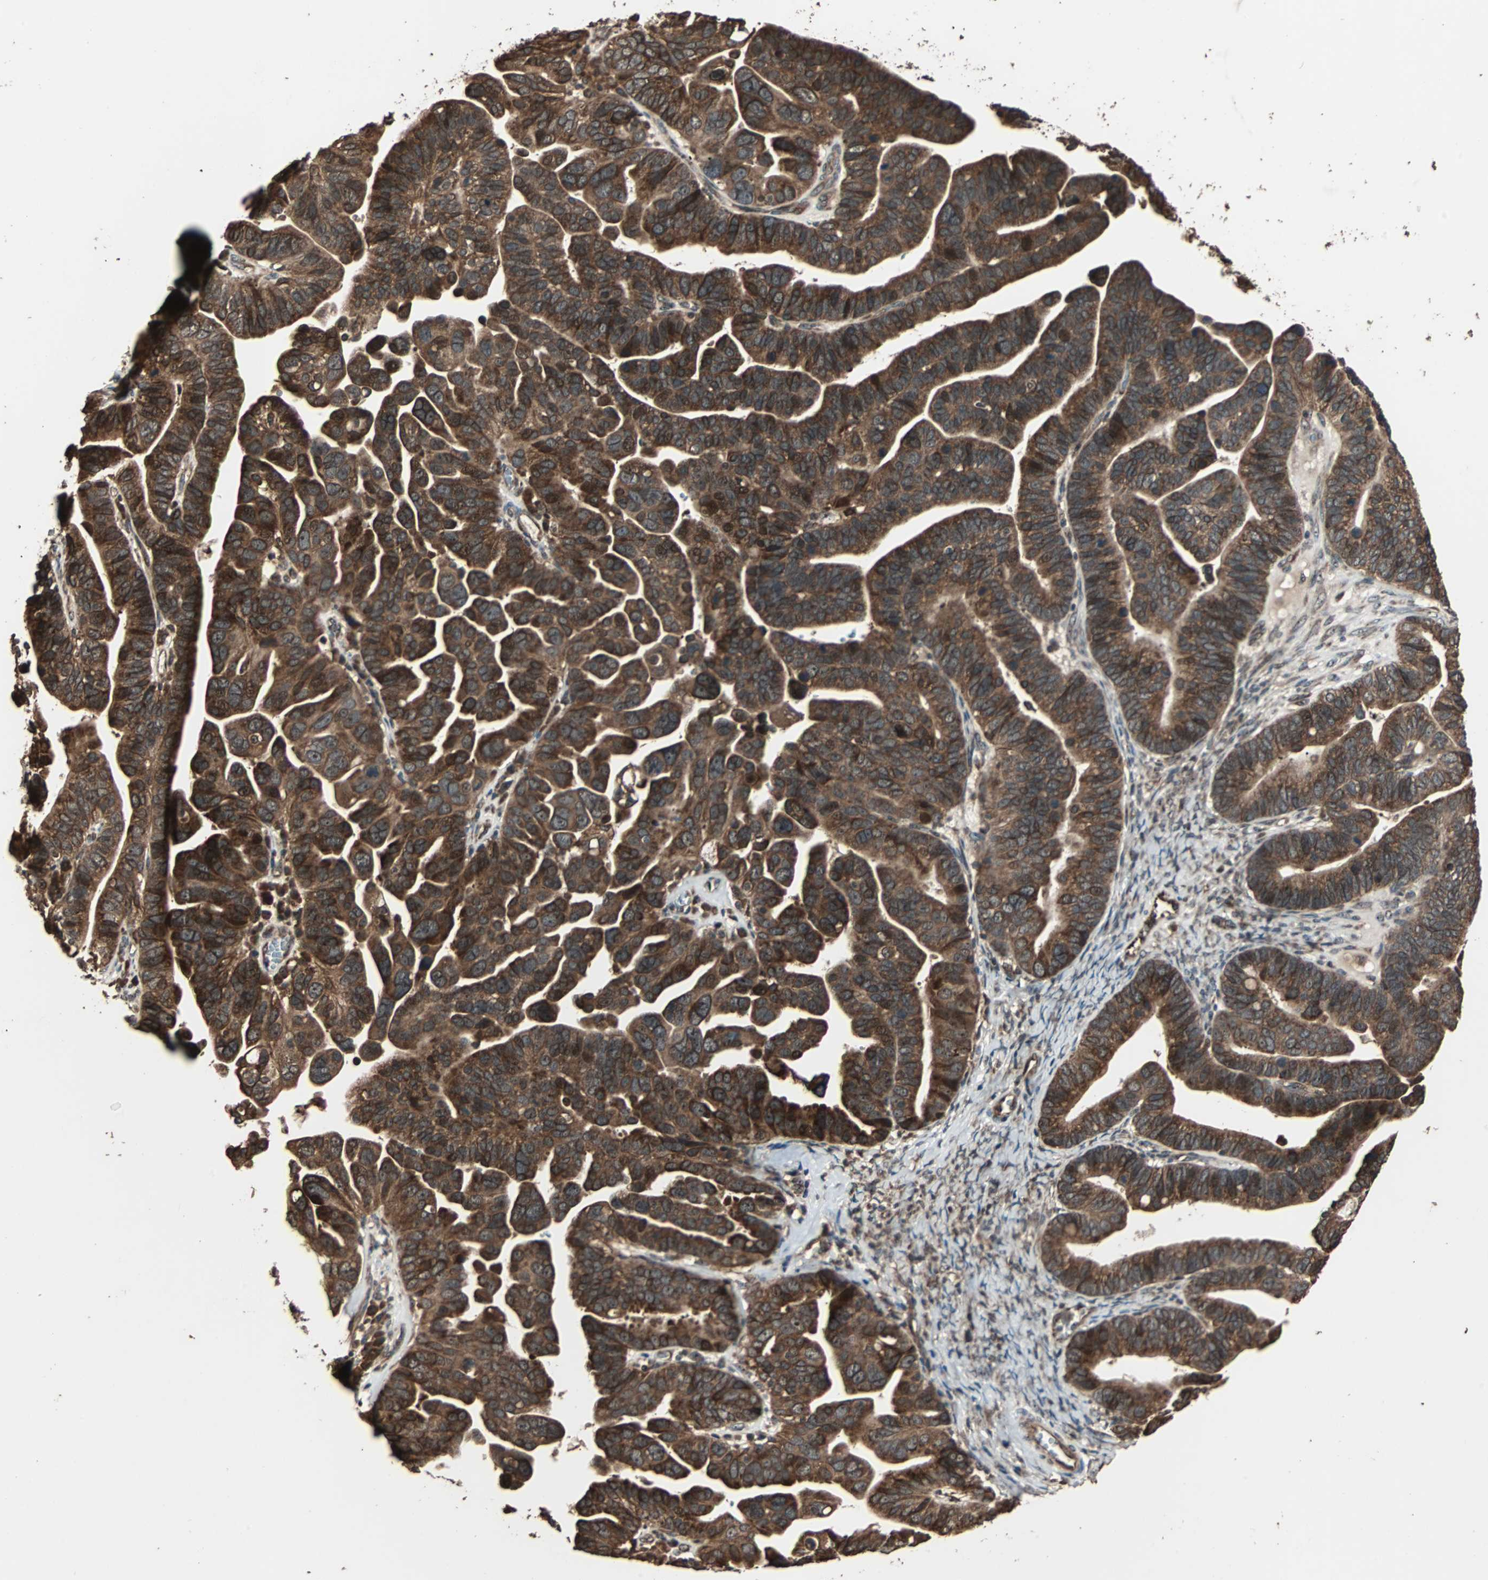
{"staining": {"intensity": "strong", "quantity": ">75%", "location": "cytoplasmic/membranous"}, "tissue": "ovarian cancer", "cell_type": "Tumor cells", "image_type": "cancer", "snomed": [{"axis": "morphology", "description": "Cystadenocarcinoma, serous, NOS"}, {"axis": "topography", "description": "Ovary"}], "caption": "Strong cytoplasmic/membranous protein positivity is seen in approximately >75% of tumor cells in ovarian cancer. (Brightfield microscopy of DAB IHC at high magnification).", "gene": "LAMTOR5", "patient": {"sex": "female", "age": 56}}